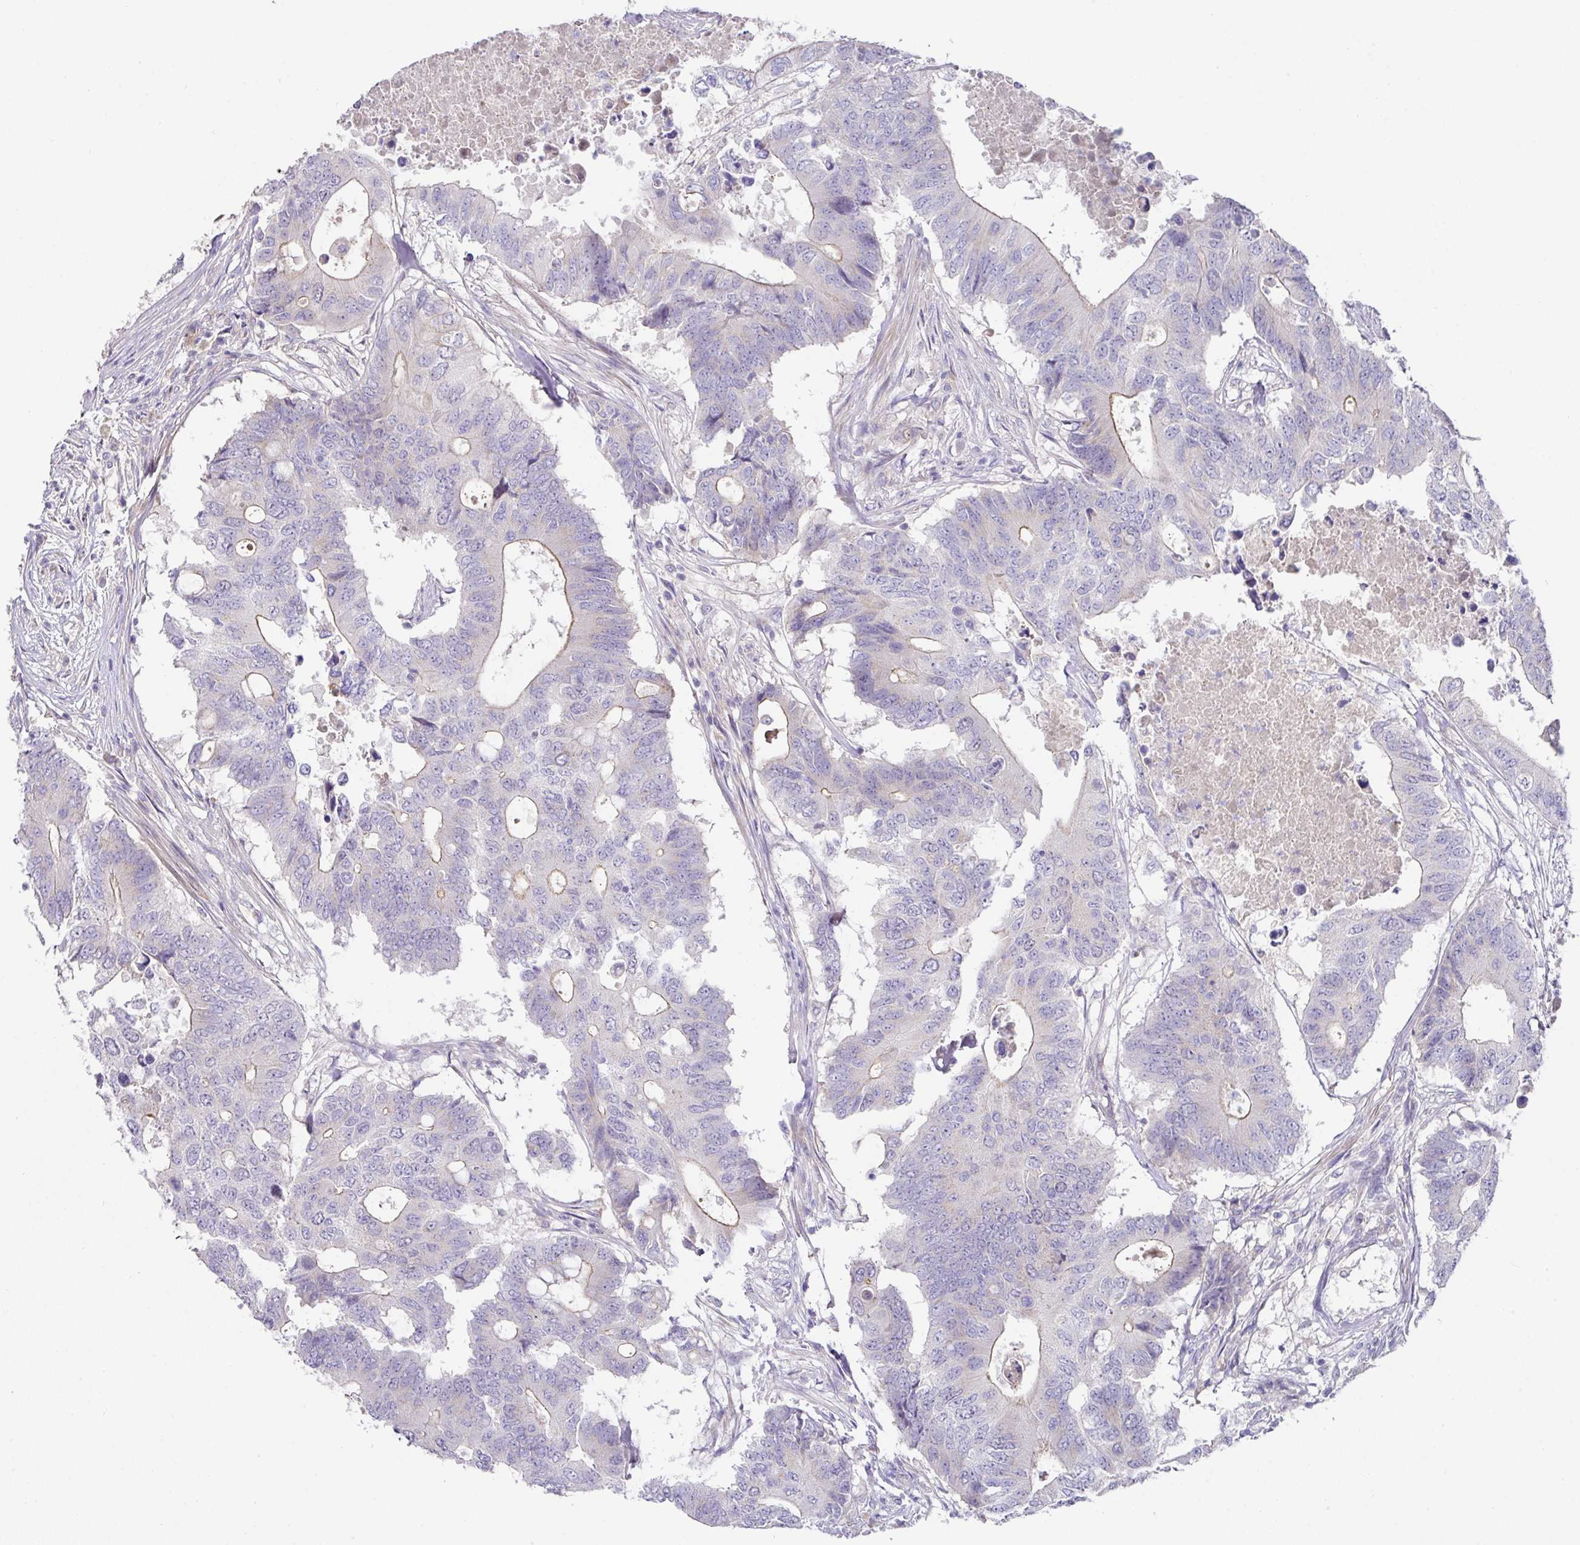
{"staining": {"intensity": "negative", "quantity": "none", "location": "none"}, "tissue": "colorectal cancer", "cell_type": "Tumor cells", "image_type": "cancer", "snomed": [{"axis": "morphology", "description": "Adenocarcinoma, NOS"}, {"axis": "topography", "description": "Colon"}], "caption": "Colorectal cancer was stained to show a protein in brown. There is no significant expression in tumor cells.", "gene": "TARM1", "patient": {"sex": "male", "age": 71}}